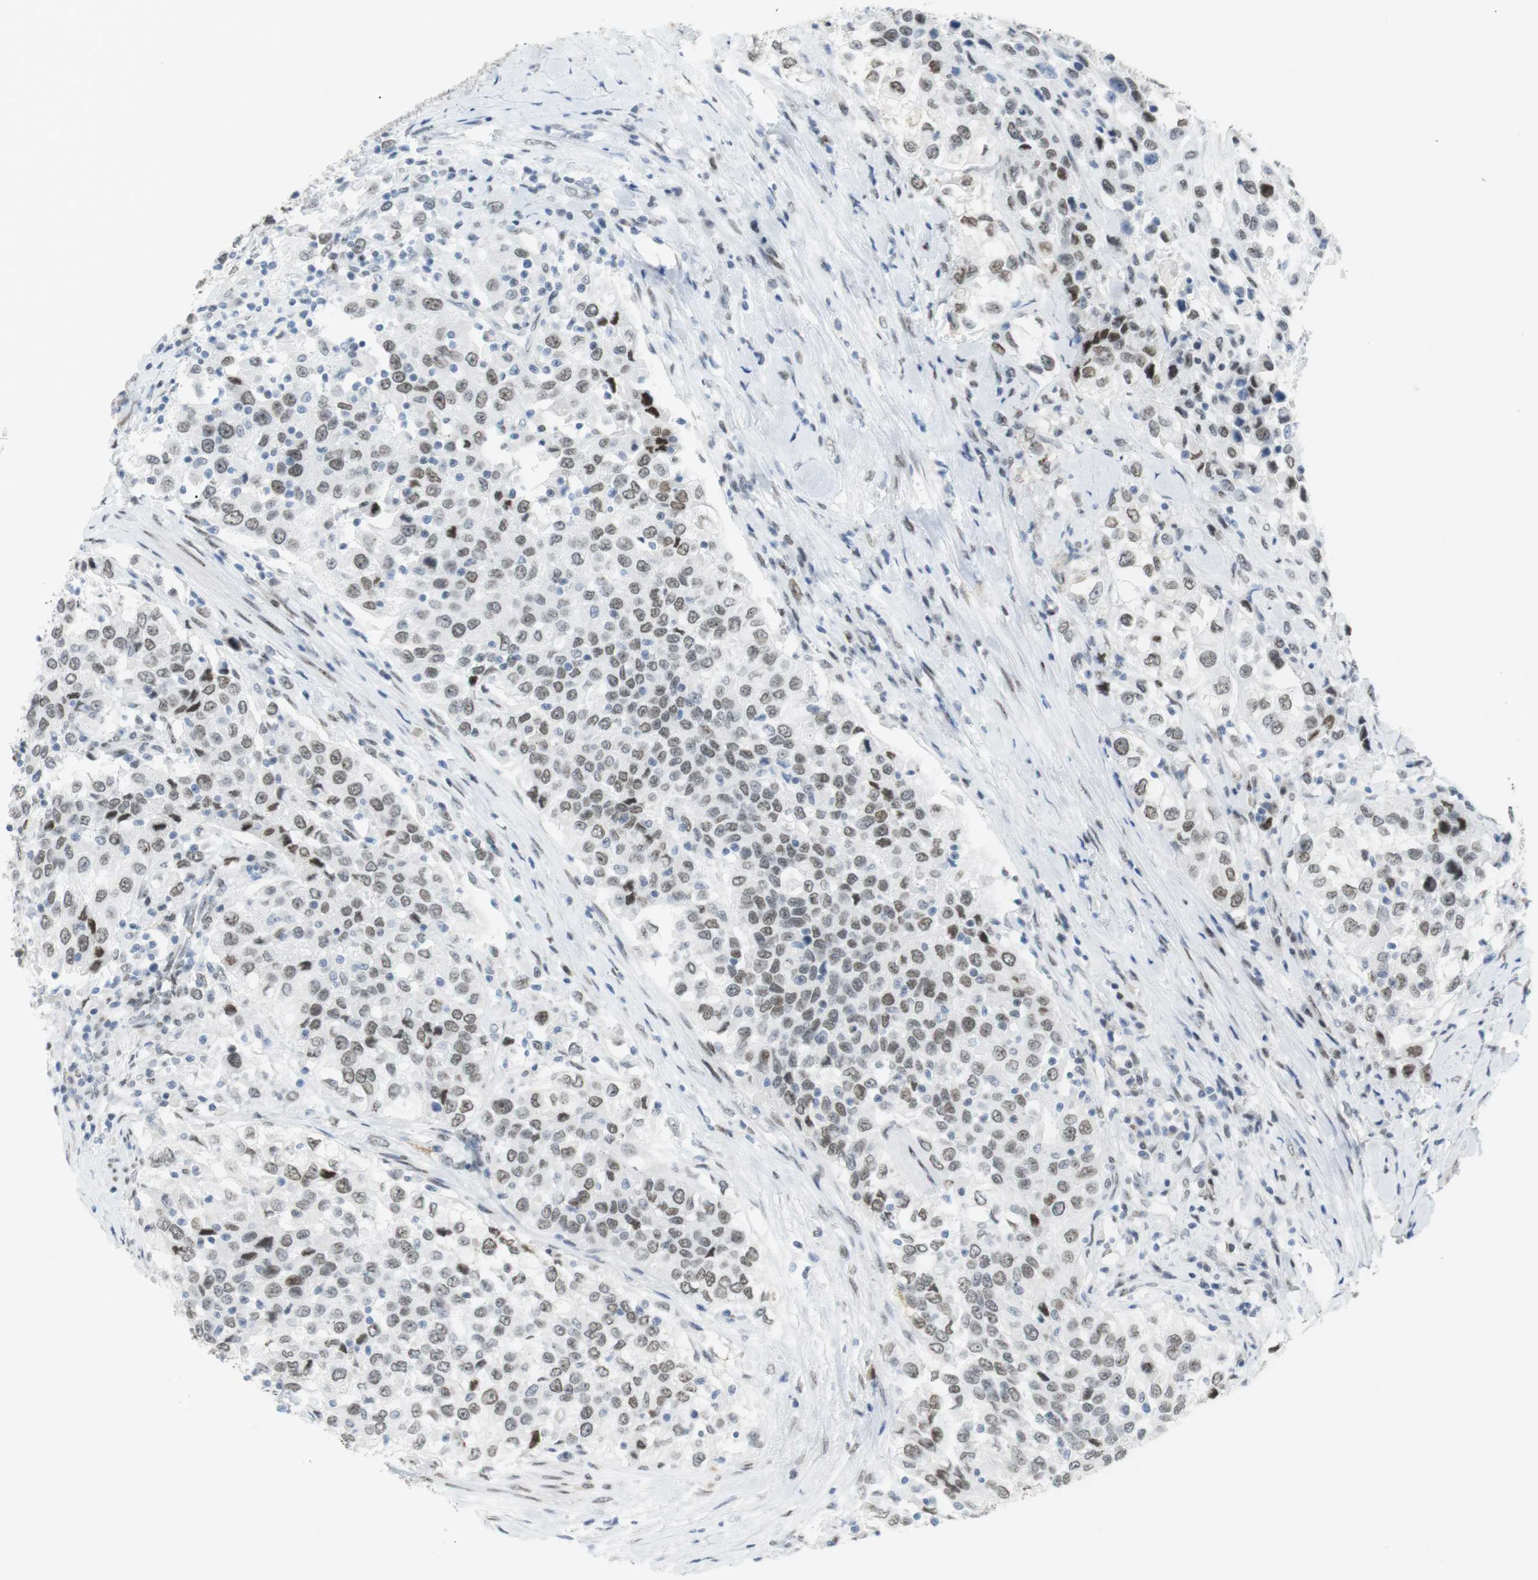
{"staining": {"intensity": "moderate", "quantity": ">75%", "location": "nuclear"}, "tissue": "urothelial cancer", "cell_type": "Tumor cells", "image_type": "cancer", "snomed": [{"axis": "morphology", "description": "Urothelial carcinoma, High grade"}, {"axis": "topography", "description": "Urinary bladder"}], "caption": "Immunohistochemical staining of high-grade urothelial carcinoma demonstrates moderate nuclear protein positivity in about >75% of tumor cells.", "gene": "BMI1", "patient": {"sex": "female", "age": 80}}